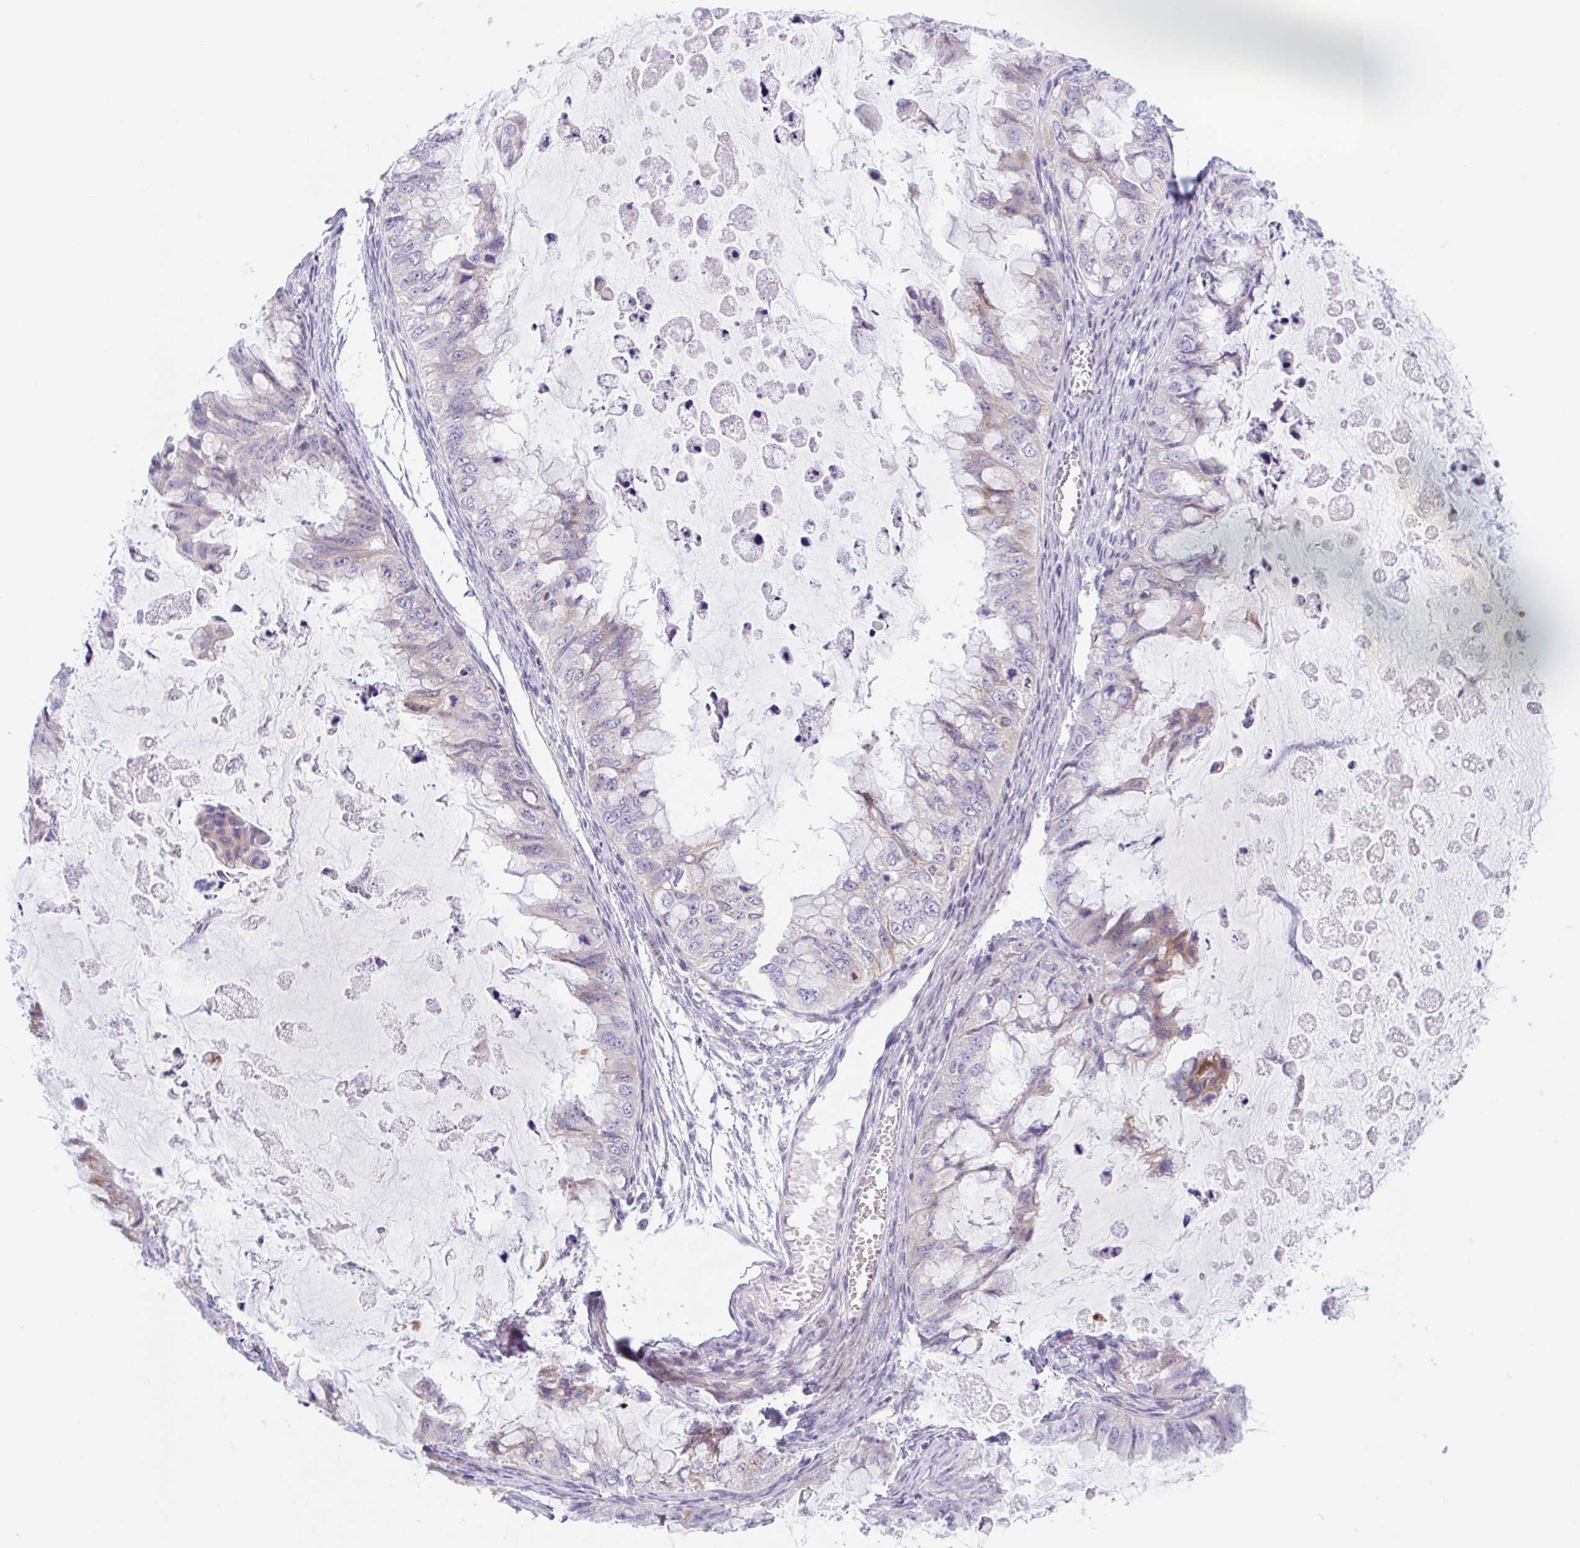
{"staining": {"intensity": "negative", "quantity": "none", "location": "none"}, "tissue": "ovarian cancer", "cell_type": "Tumor cells", "image_type": "cancer", "snomed": [{"axis": "morphology", "description": "Cystadenocarcinoma, mucinous, NOS"}, {"axis": "topography", "description": "Ovary"}], "caption": "Immunohistochemical staining of ovarian mucinous cystadenocarcinoma reveals no significant expression in tumor cells.", "gene": "TMEM86A", "patient": {"sex": "female", "age": 72}}